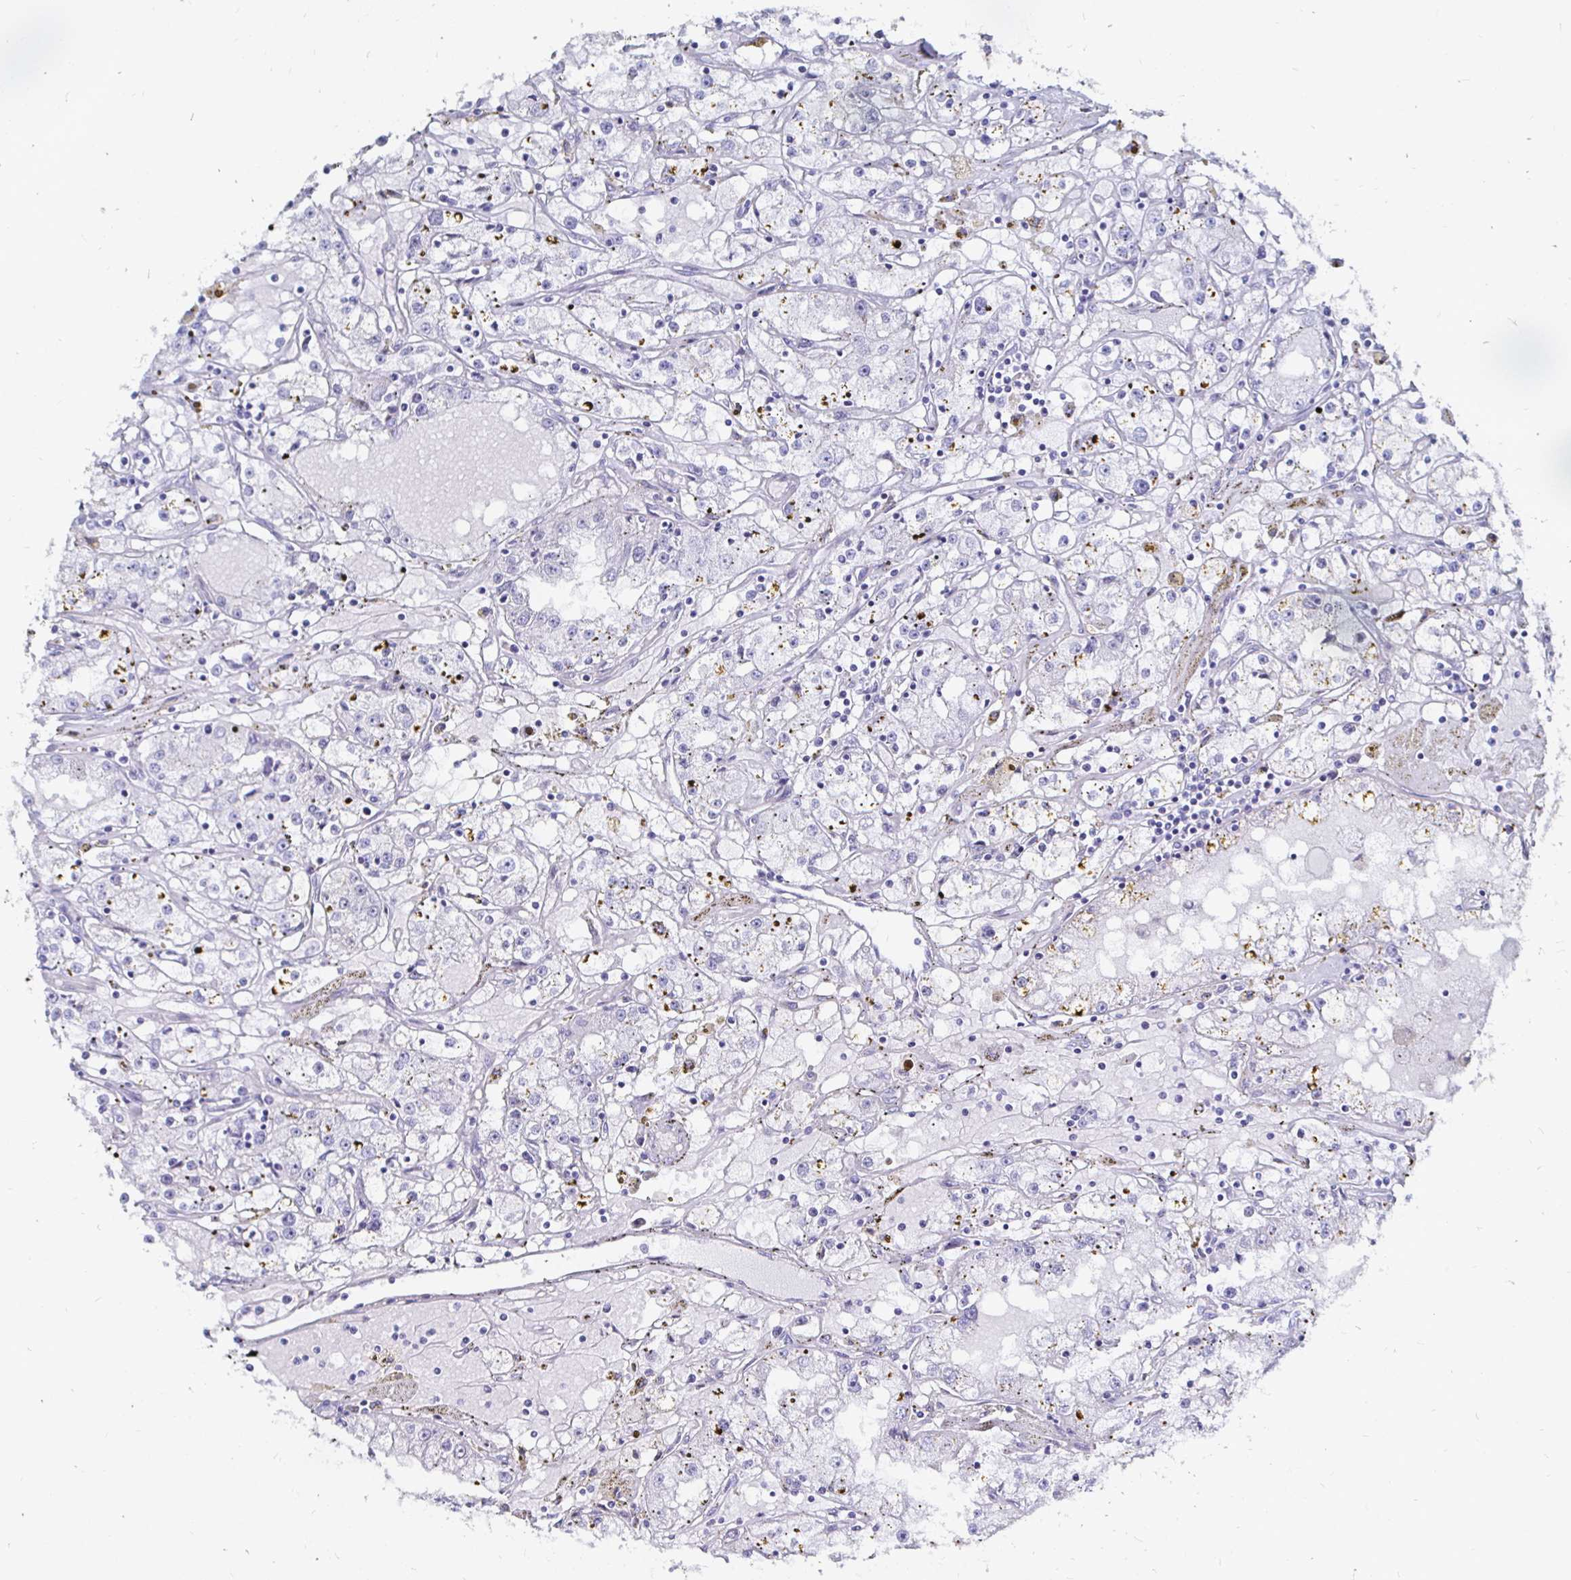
{"staining": {"intensity": "negative", "quantity": "none", "location": "none"}, "tissue": "renal cancer", "cell_type": "Tumor cells", "image_type": "cancer", "snomed": [{"axis": "morphology", "description": "Adenocarcinoma, NOS"}, {"axis": "topography", "description": "Kidney"}], "caption": "DAB (3,3'-diaminobenzidine) immunohistochemical staining of human renal cancer (adenocarcinoma) shows no significant expression in tumor cells. The staining is performed using DAB (3,3'-diaminobenzidine) brown chromogen with nuclei counter-stained in using hematoxylin.", "gene": "LUZP4", "patient": {"sex": "male", "age": 56}}